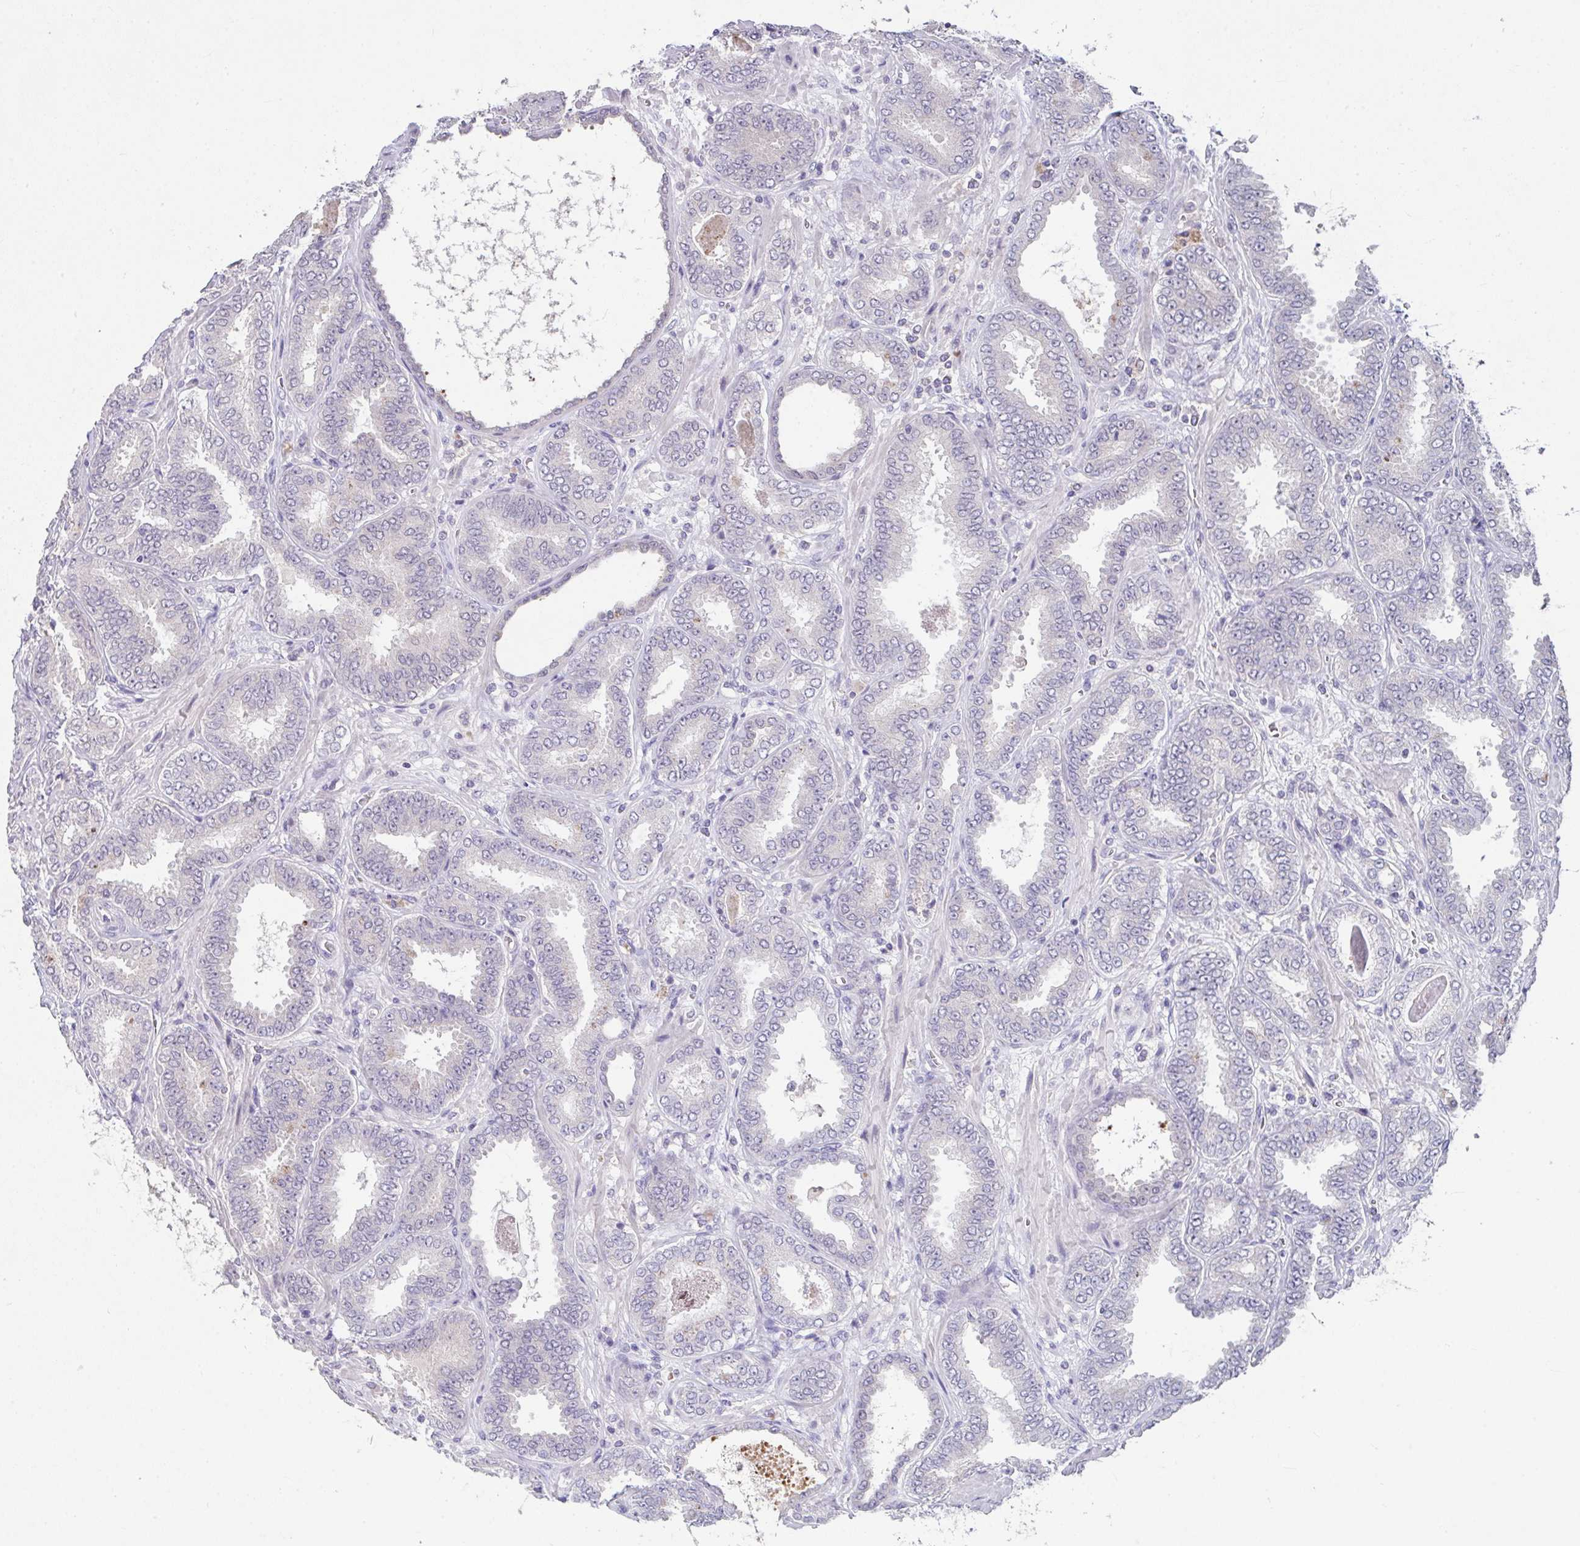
{"staining": {"intensity": "negative", "quantity": "none", "location": "none"}, "tissue": "prostate cancer", "cell_type": "Tumor cells", "image_type": "cancer", "snomed": [{"axis": "morphology", "description": "Adenocarcinoma, High grade"}, {"axis": "topography", "description": "Prostate"}], "caption": "Photomicrograph shows no significant protein staining in tumor cells of prostate adenocarcinoma (high-grade). (Immunohistochemistry (ihc), brightfield microscopy, high magnification).", "gene": "GLTPD2", "patient": {"sex": "male", "age": 72}}